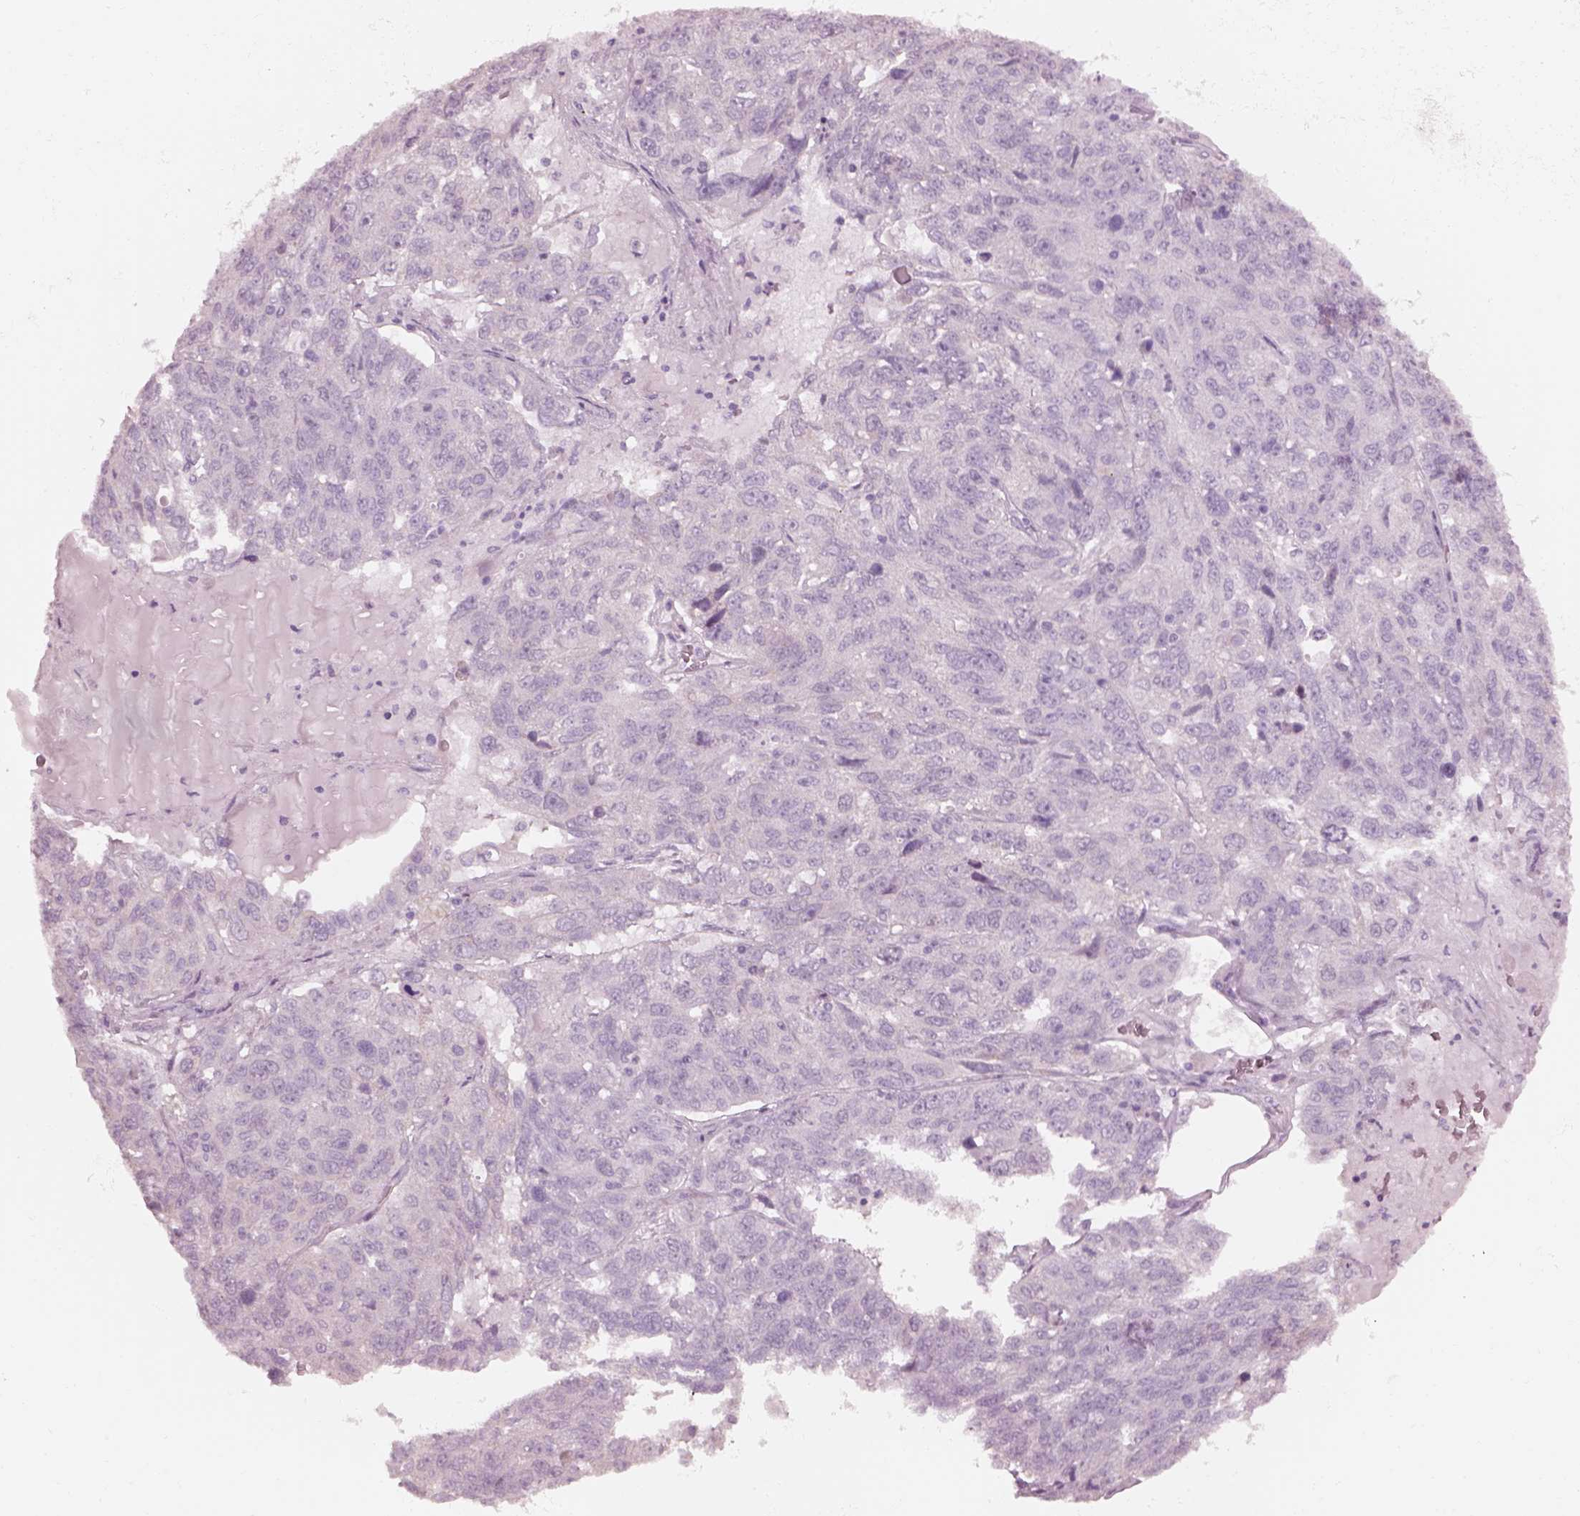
{"staining": {"intensity": "negative", "quantity": "none", "location": "none"}, "tissue": "ovarian cancer", "cell_type": "Tumor cells", "image_type": "cancer", "snomed": [{"axis": "morphology", "description": "Cystadenocarcinoma, serous, NOS"}, {"axis": "topography", "description": "Ovary"}], "caption": "DAB (3,3'-diaminobenzidine) immunohistochemical staining of serous cystadenocarcinoma (ovarian) displays no significant positivity in tumor cells.", "gene": "KRTAP24-1", "patient": {"sex": "female", "age": 71}}